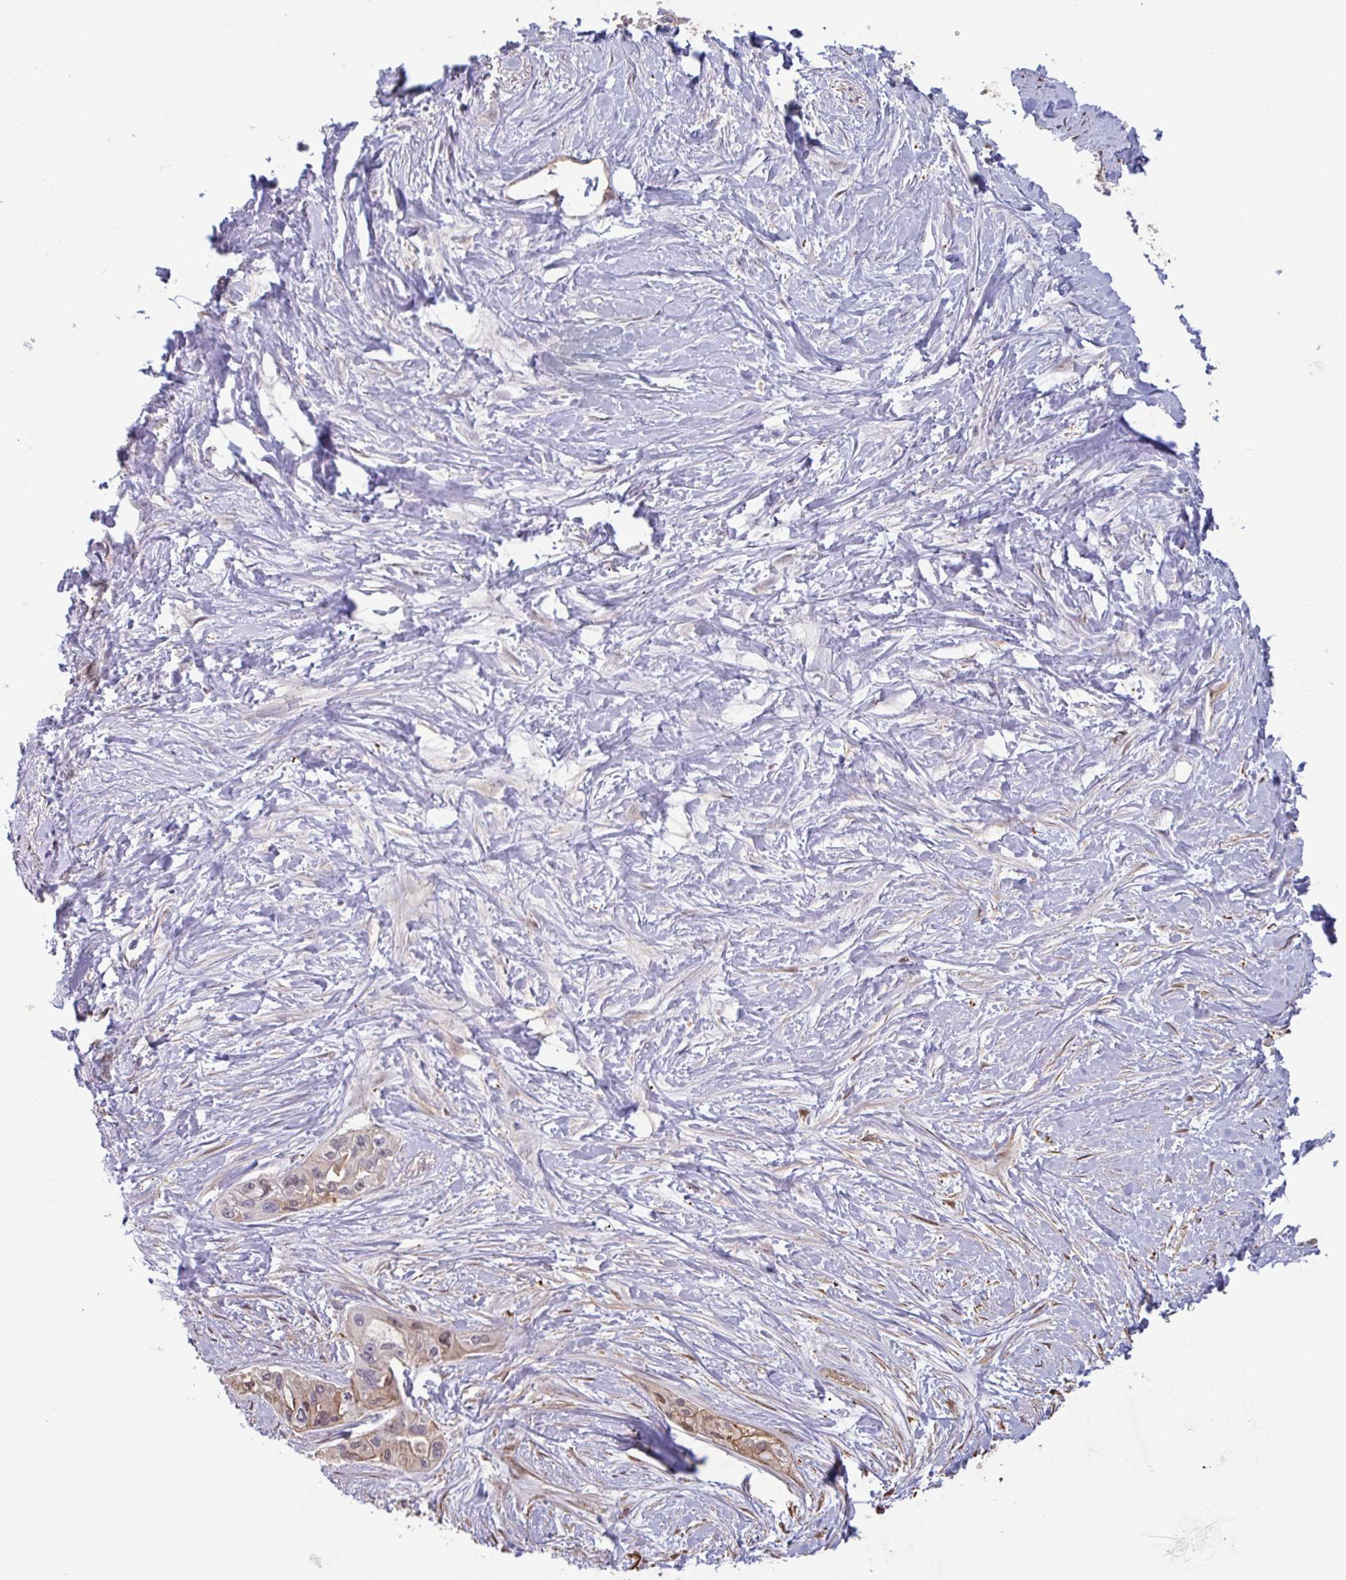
{"staining": {"intensity": "weak", "quantity": "<25%", "location": "cytoplasmic/membranous"}, "tissue": "pancreatic cancer", "cell_type": "Tumor cells", "image_type": "cancer", "snomed": [{"axis": "morphology", "description": "Adenocarcinoma, NOS"}, {"axis": "topography", "description": "Pancreas"}], "caption": "Tumor cells show no significant positivity in adenocarcinoma (pancreatic).", "gene": "OTOP2", "patient": {"sex": "female", "age": 50}}